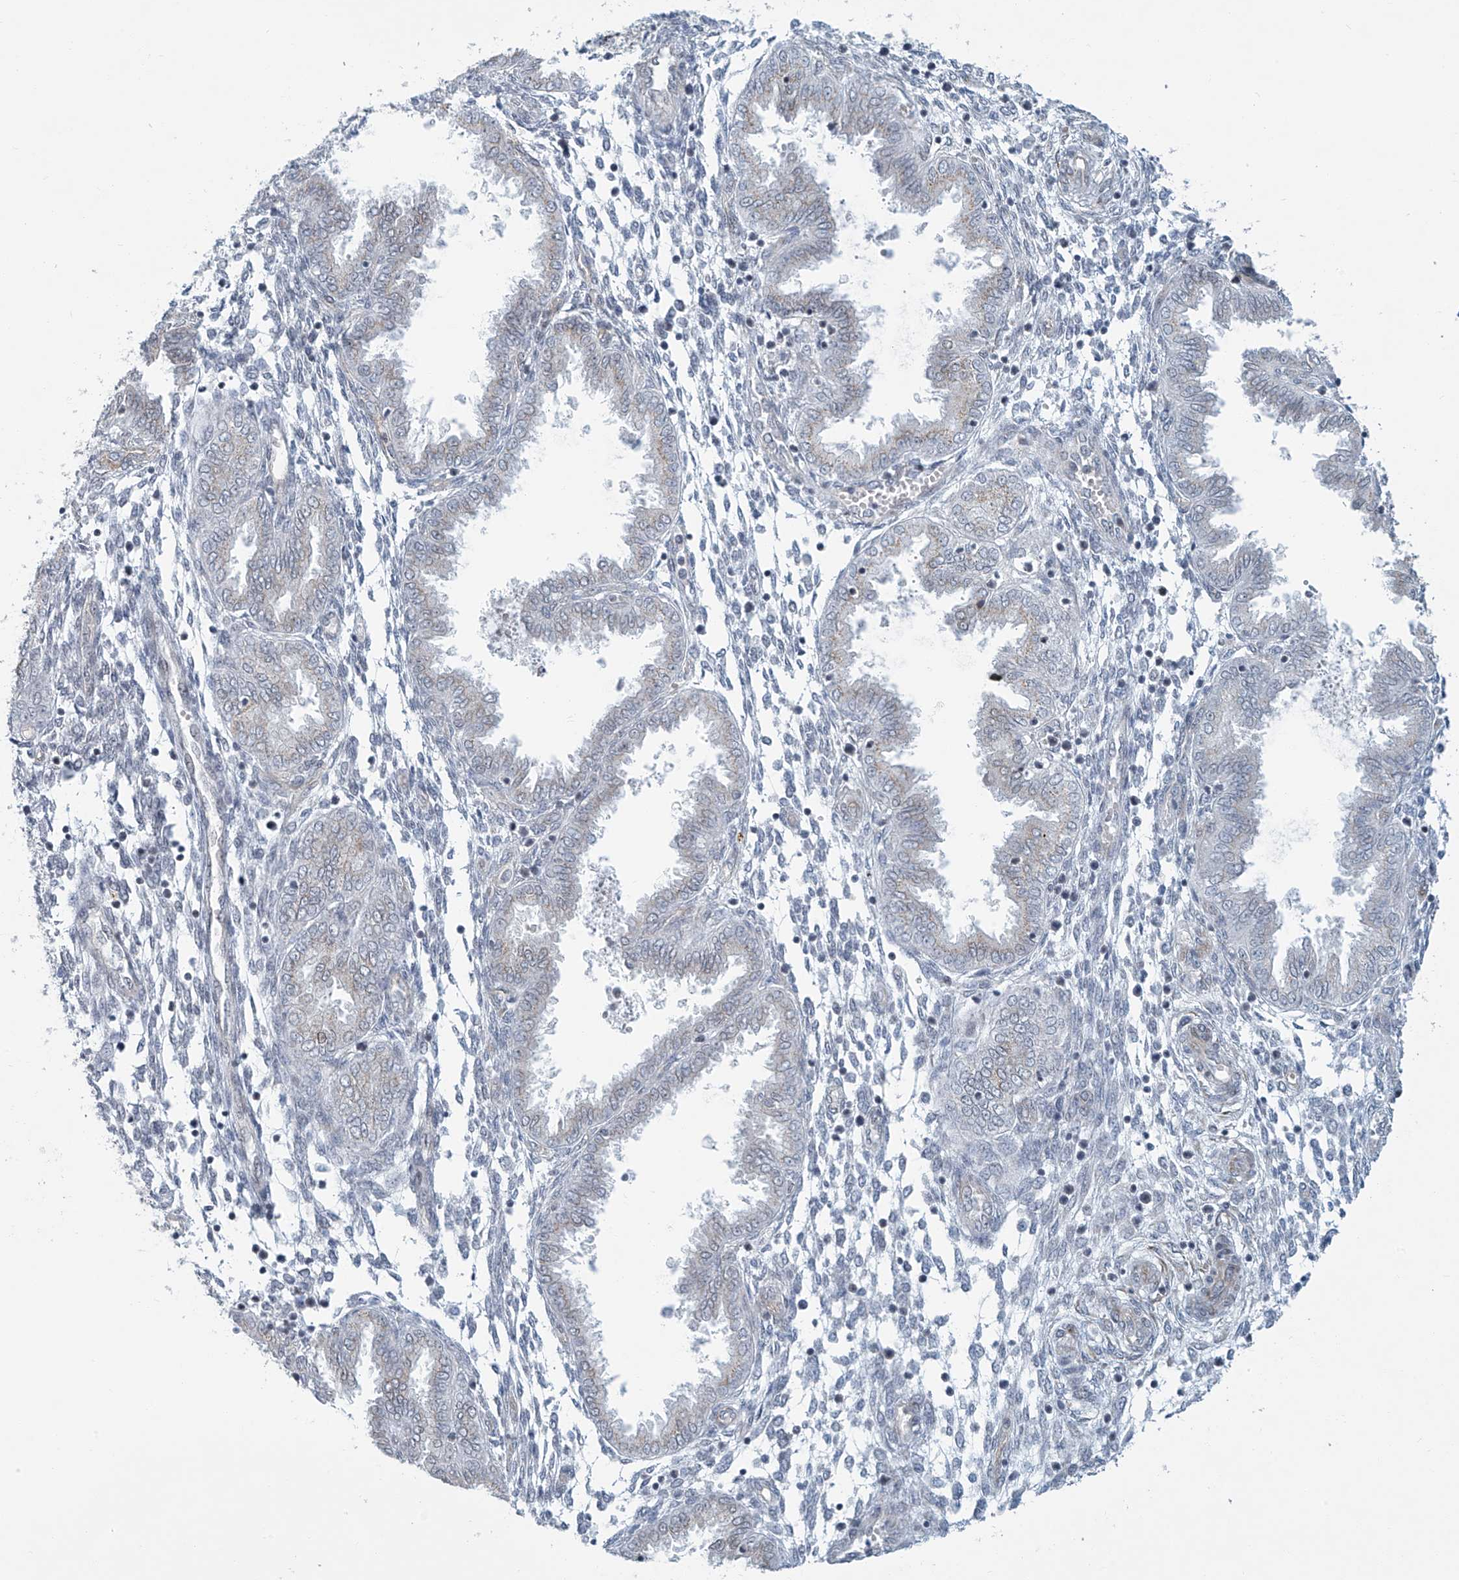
{"staining": {"intensity": "negative", "quantity": "none", "location": "none"}, "tissue": "endometrium", "cell_type": "Cells in endometrial stroma", "image_type": "normal", "snomed": [{"axis": "morphology", "description": "Normal tissue, NOS"}, {"axis": "topography", "description": "Endometrium"}], "caption": "Unremarkable endometrium was stained to show a protein in brown. There is no significant positivity in cells in endometrial stroma. Nuclei are stained in blue.", "gene": "ENSG00000257390", "patient": {"sex": "female", "age": 33}}